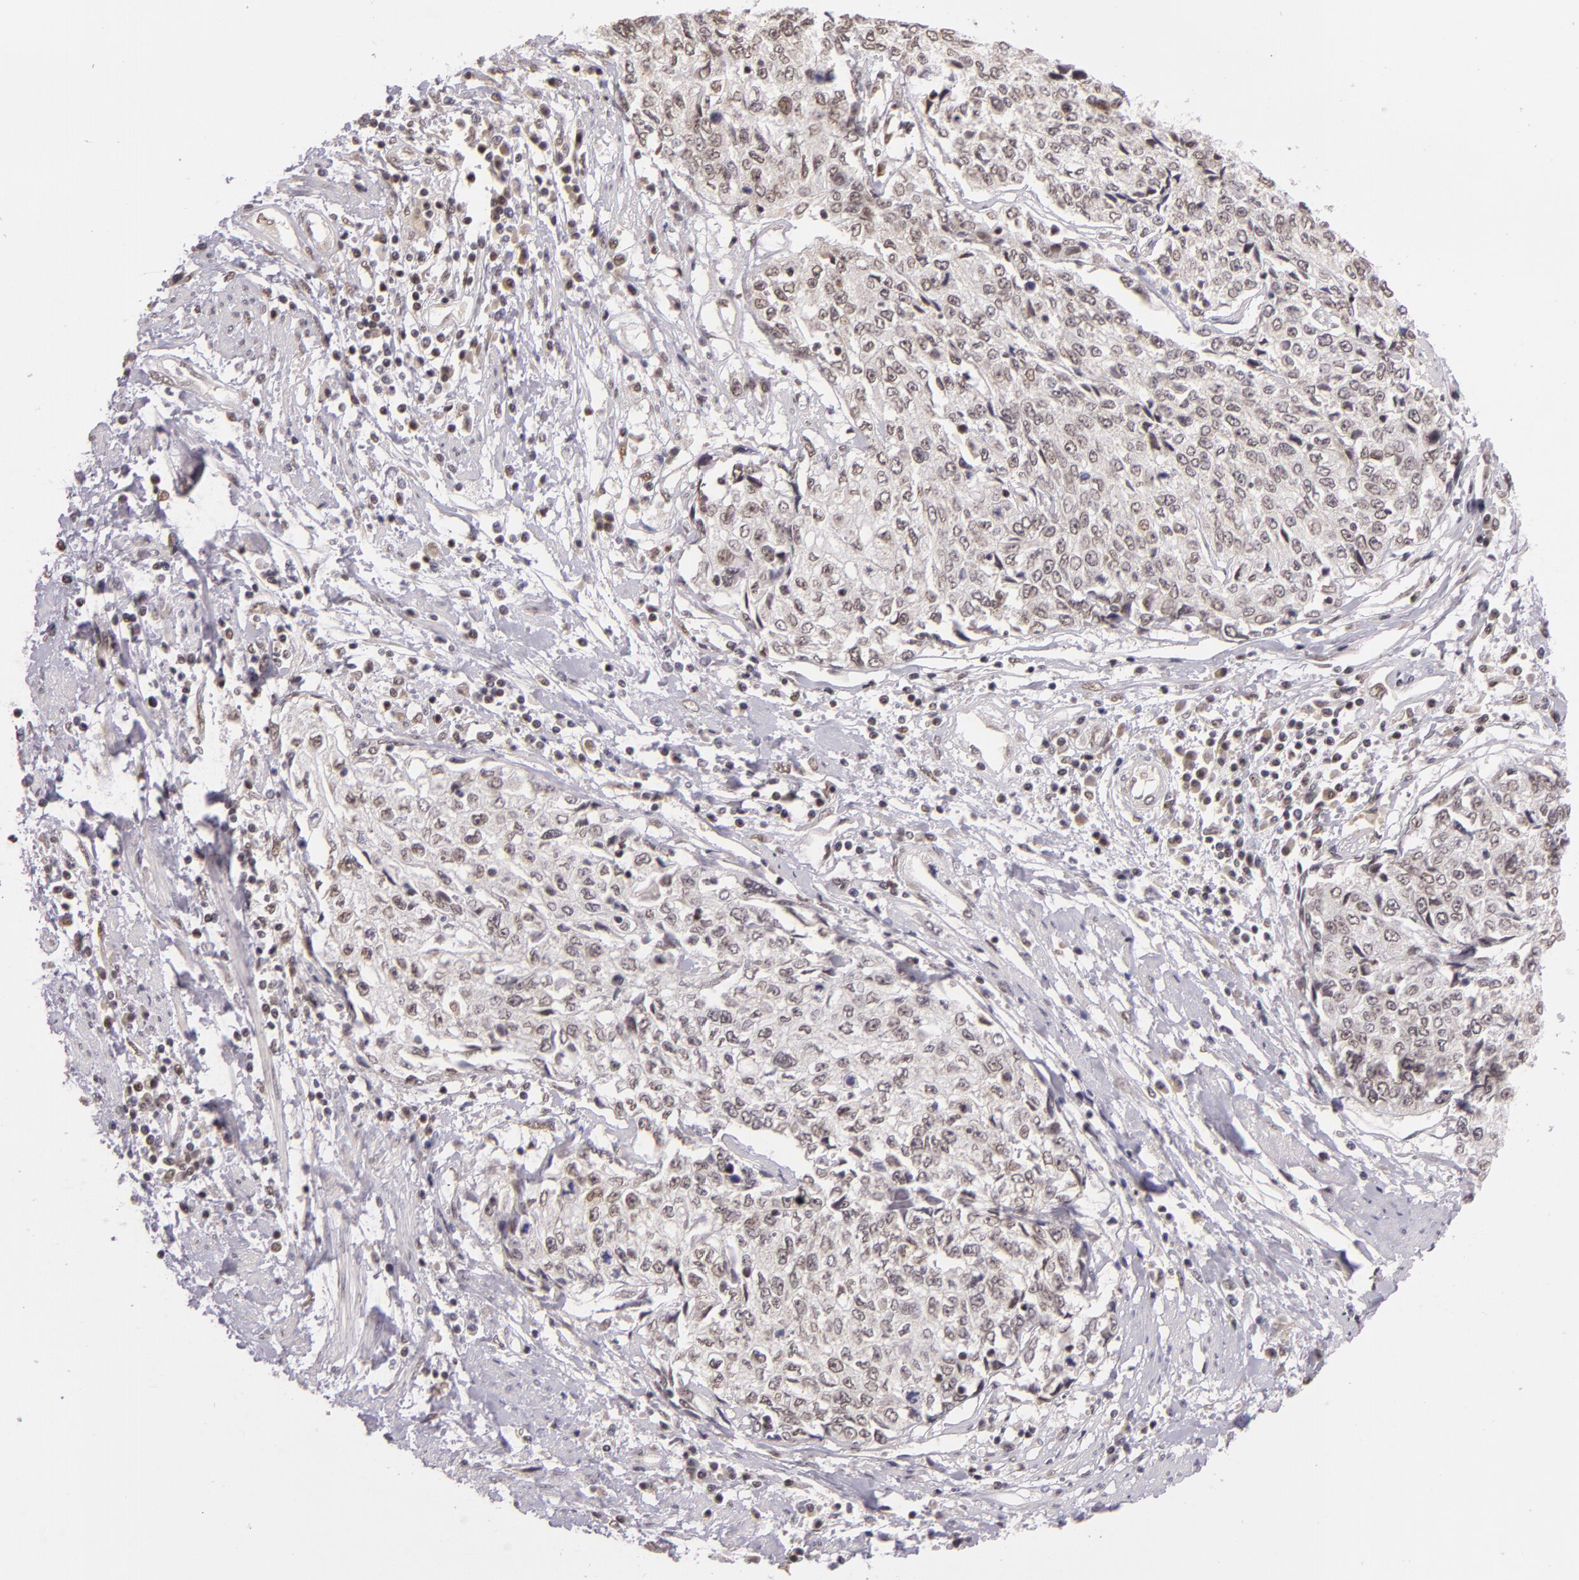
{"staining": {"intensity": "weak", "quantity": "<25%", "location": "nuclear"}, "tissue": "cervical cancer", "cell_type": "Tumor cells", "image_type": "cancer", "snomed": [{"axis": "morphology", "description": "Squamous cell carcinoma, NOS"}, {"axis": "topography", "description": "Cervix"}], "caption": "The micrograph shows no significant staining in tumor cells of cervical cancer.", "gene": "ALX1", "patient": {"sex": "female", "age": 57}}